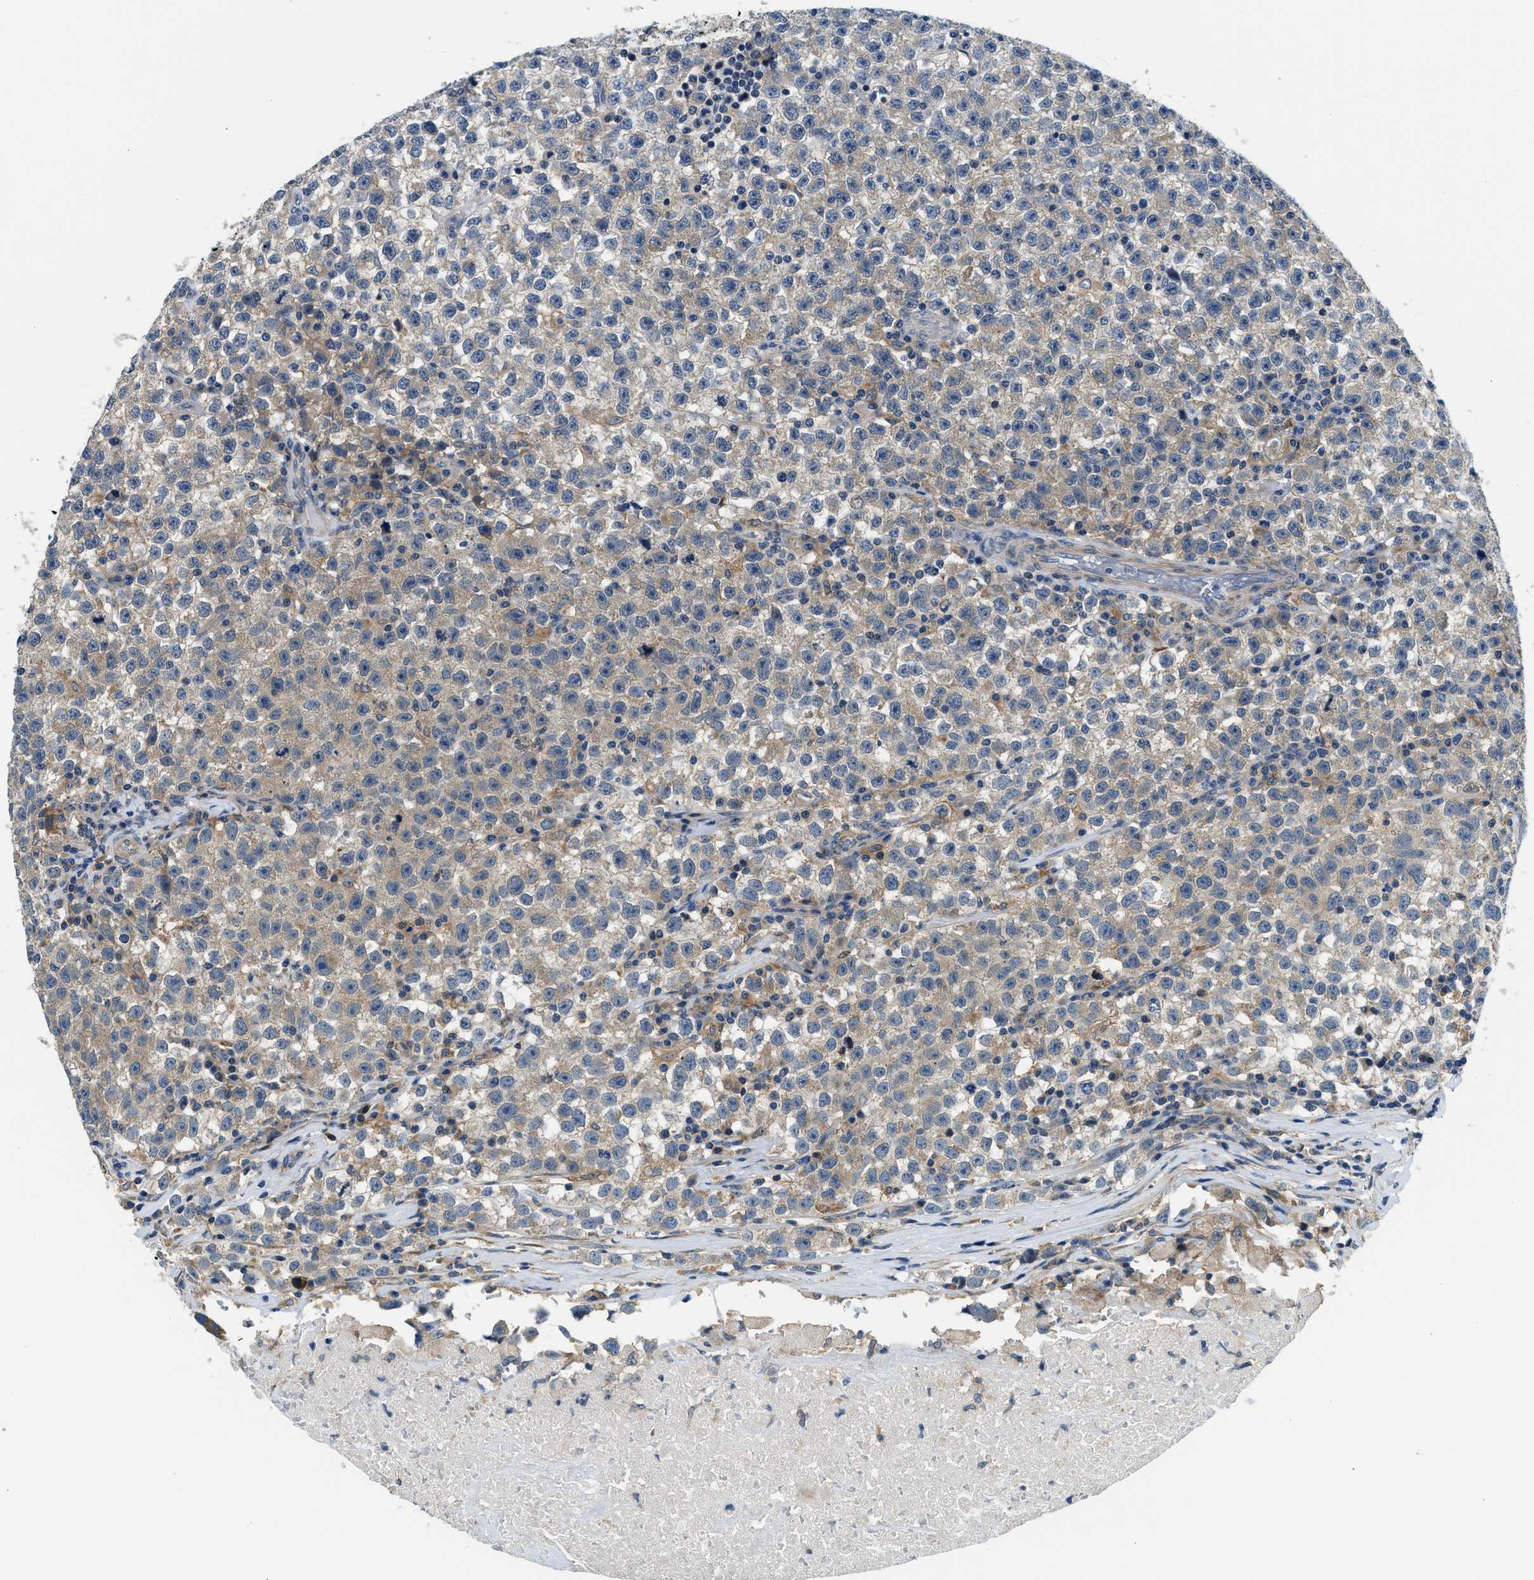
{"staining": {"intensity": "weak", "quantity": "25%-75%", "location": "cytoplasmic/membranous"}, "tissue": "testis cancer", "cell_type": "Tumor cells", "image_type": "cancer", "snomed": [{"axis": "morphology", "description": "Seminoma, NOS"}, {"axis": "topography", "description": "Testis"}], "caption": "Protein staining exhibits weak cytoplasmic/membranous positivity in about 25%-75% of tumor cells in testis cancer.", "gene": "LPIN2", "patient": {"sex": "male", "age": 22}}